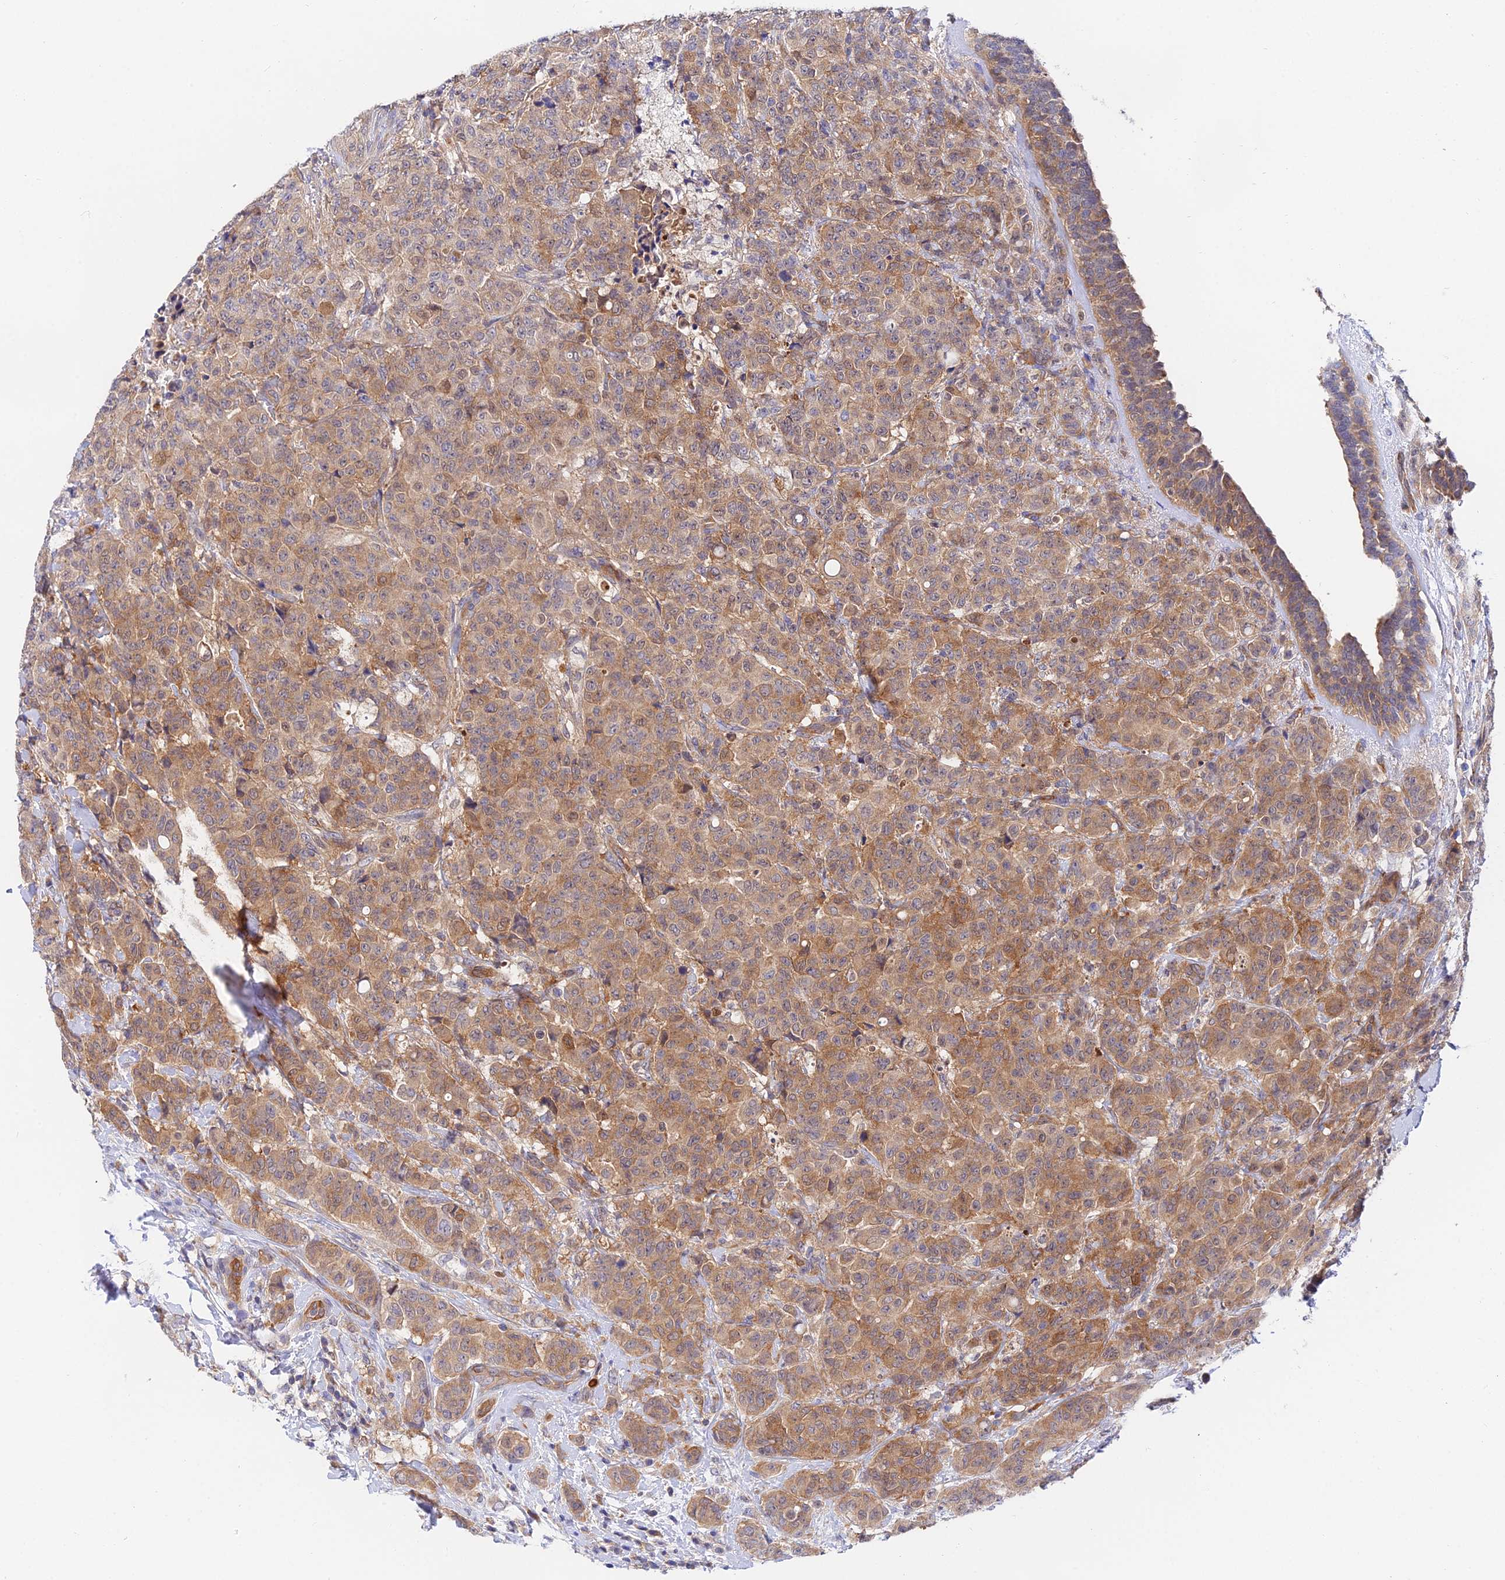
{"staining": {"intensity": "moderate", "quantity": ">75%", "location": "cytoplasmic/membranous"}, "tissue": "breast cancer", "cell_type": "Tumor cells", "image_type": "cancer", "snomed": [{"axis": "morphology", "description": "Duct carcinoma"}, {"axis": "topography", "description": "Breast"}], "caption": "Protein analysis of breast invasive ductal carcinoma tissue demonstrates moderate cytoplasmic/membranous staining in approximately >75% of tumor cells.", "gene": "PPP2R2C", "patient": {"sex": "female", "age": 40}}